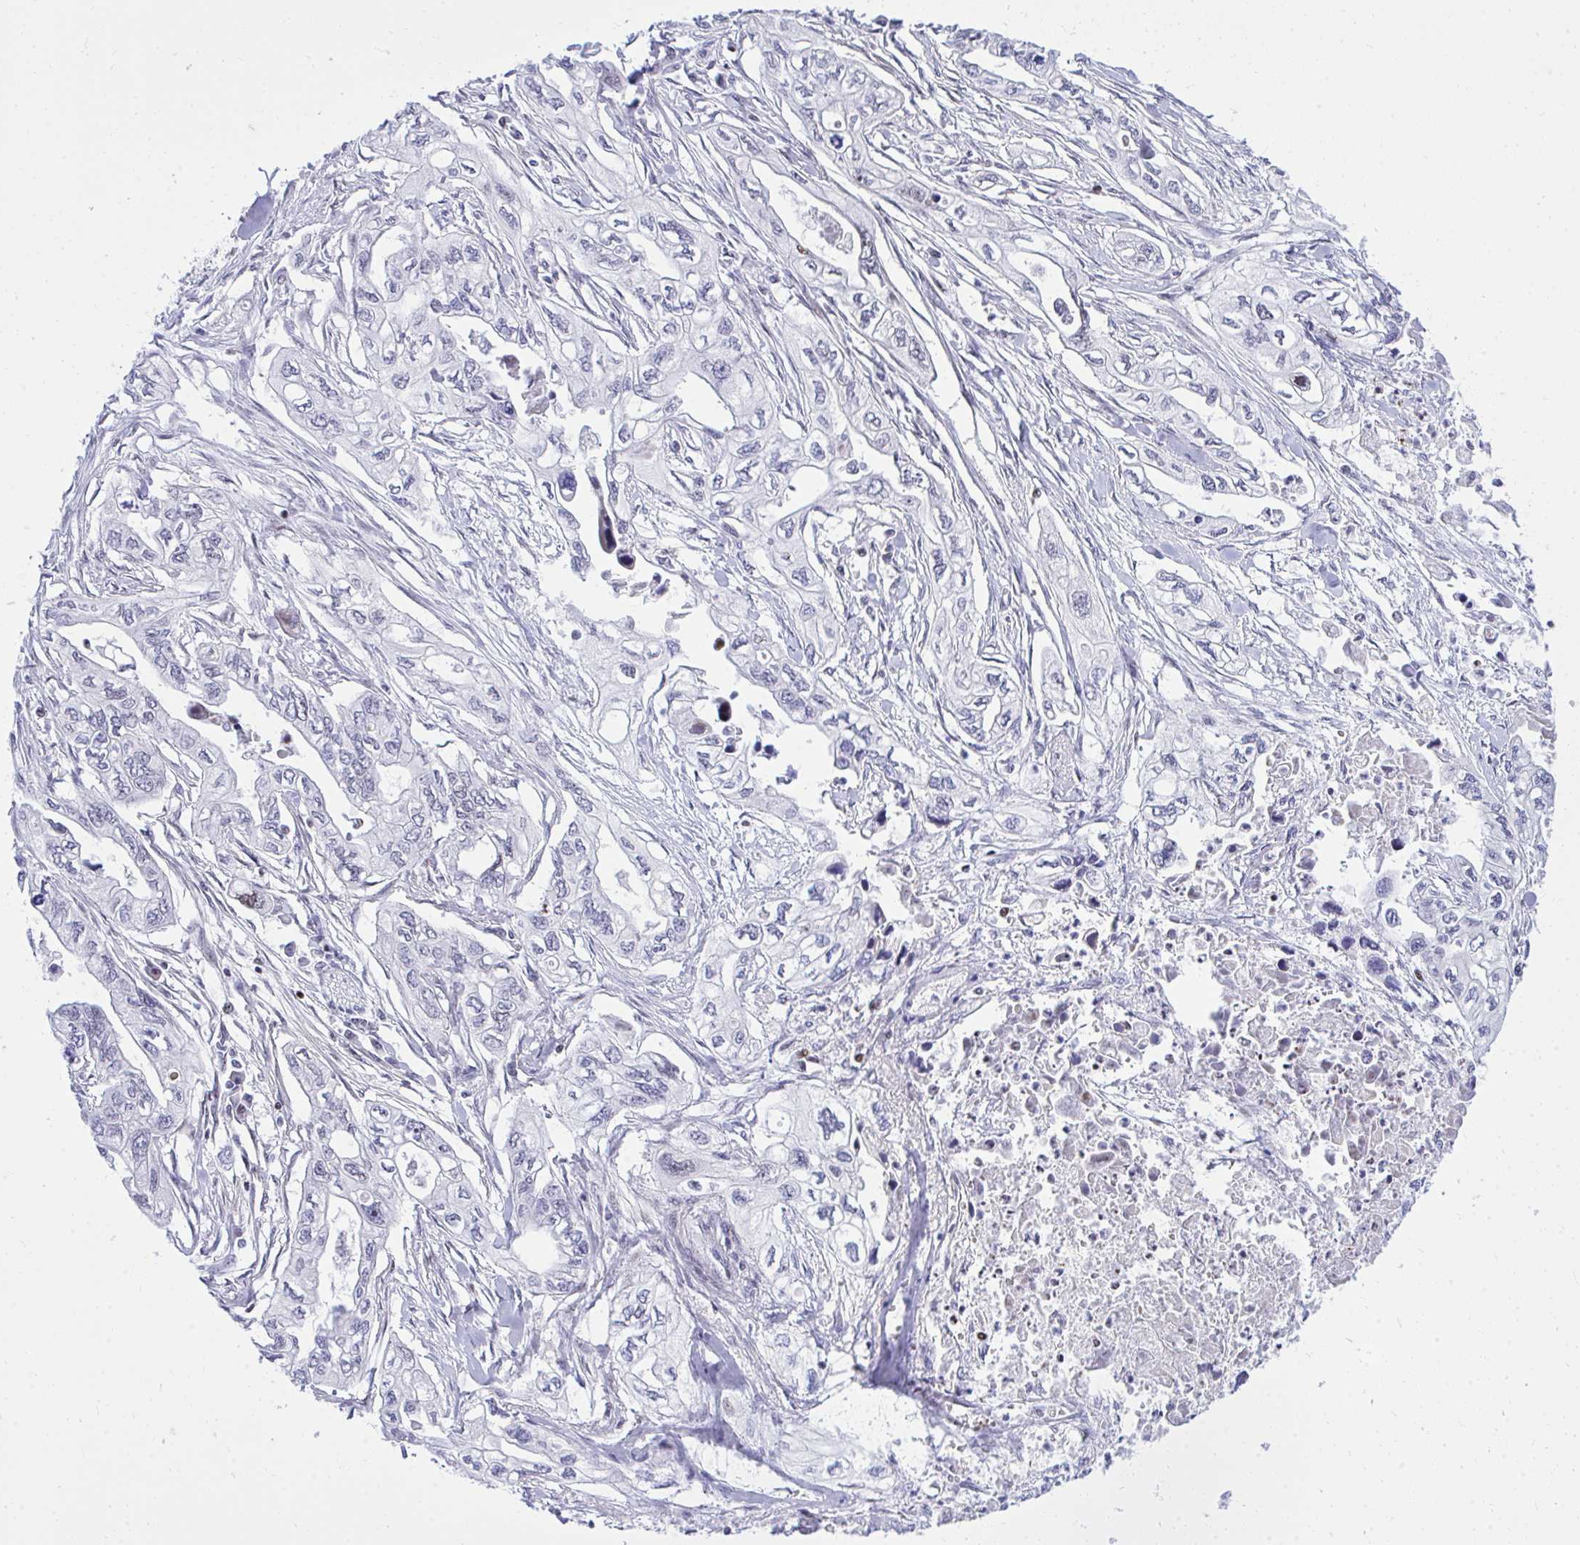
{"staining": {"intensity": "negative", "quantity": "none", "location": "none"}, "tissue": "pancreatic cancer", "cell_type": "Tumor cells", "image_type": "cancer", "snomed": [{"axis": "morphology", "description": "Adenocarcinoma, NOS"}, {"axis": "topography", "description": "Pancreas"}], "caption": "IHC photomicrograph of pancreatic cancer stained for a protein (brown), which demonstrates no positivity in tumor cells. (DAB (3,3'-diaminobenzidine) immunohistochemistry (IHC) with hematoxylin counter stain).", "gene": "C14orf39", "patient": {"sex": "male", "age": 68}}